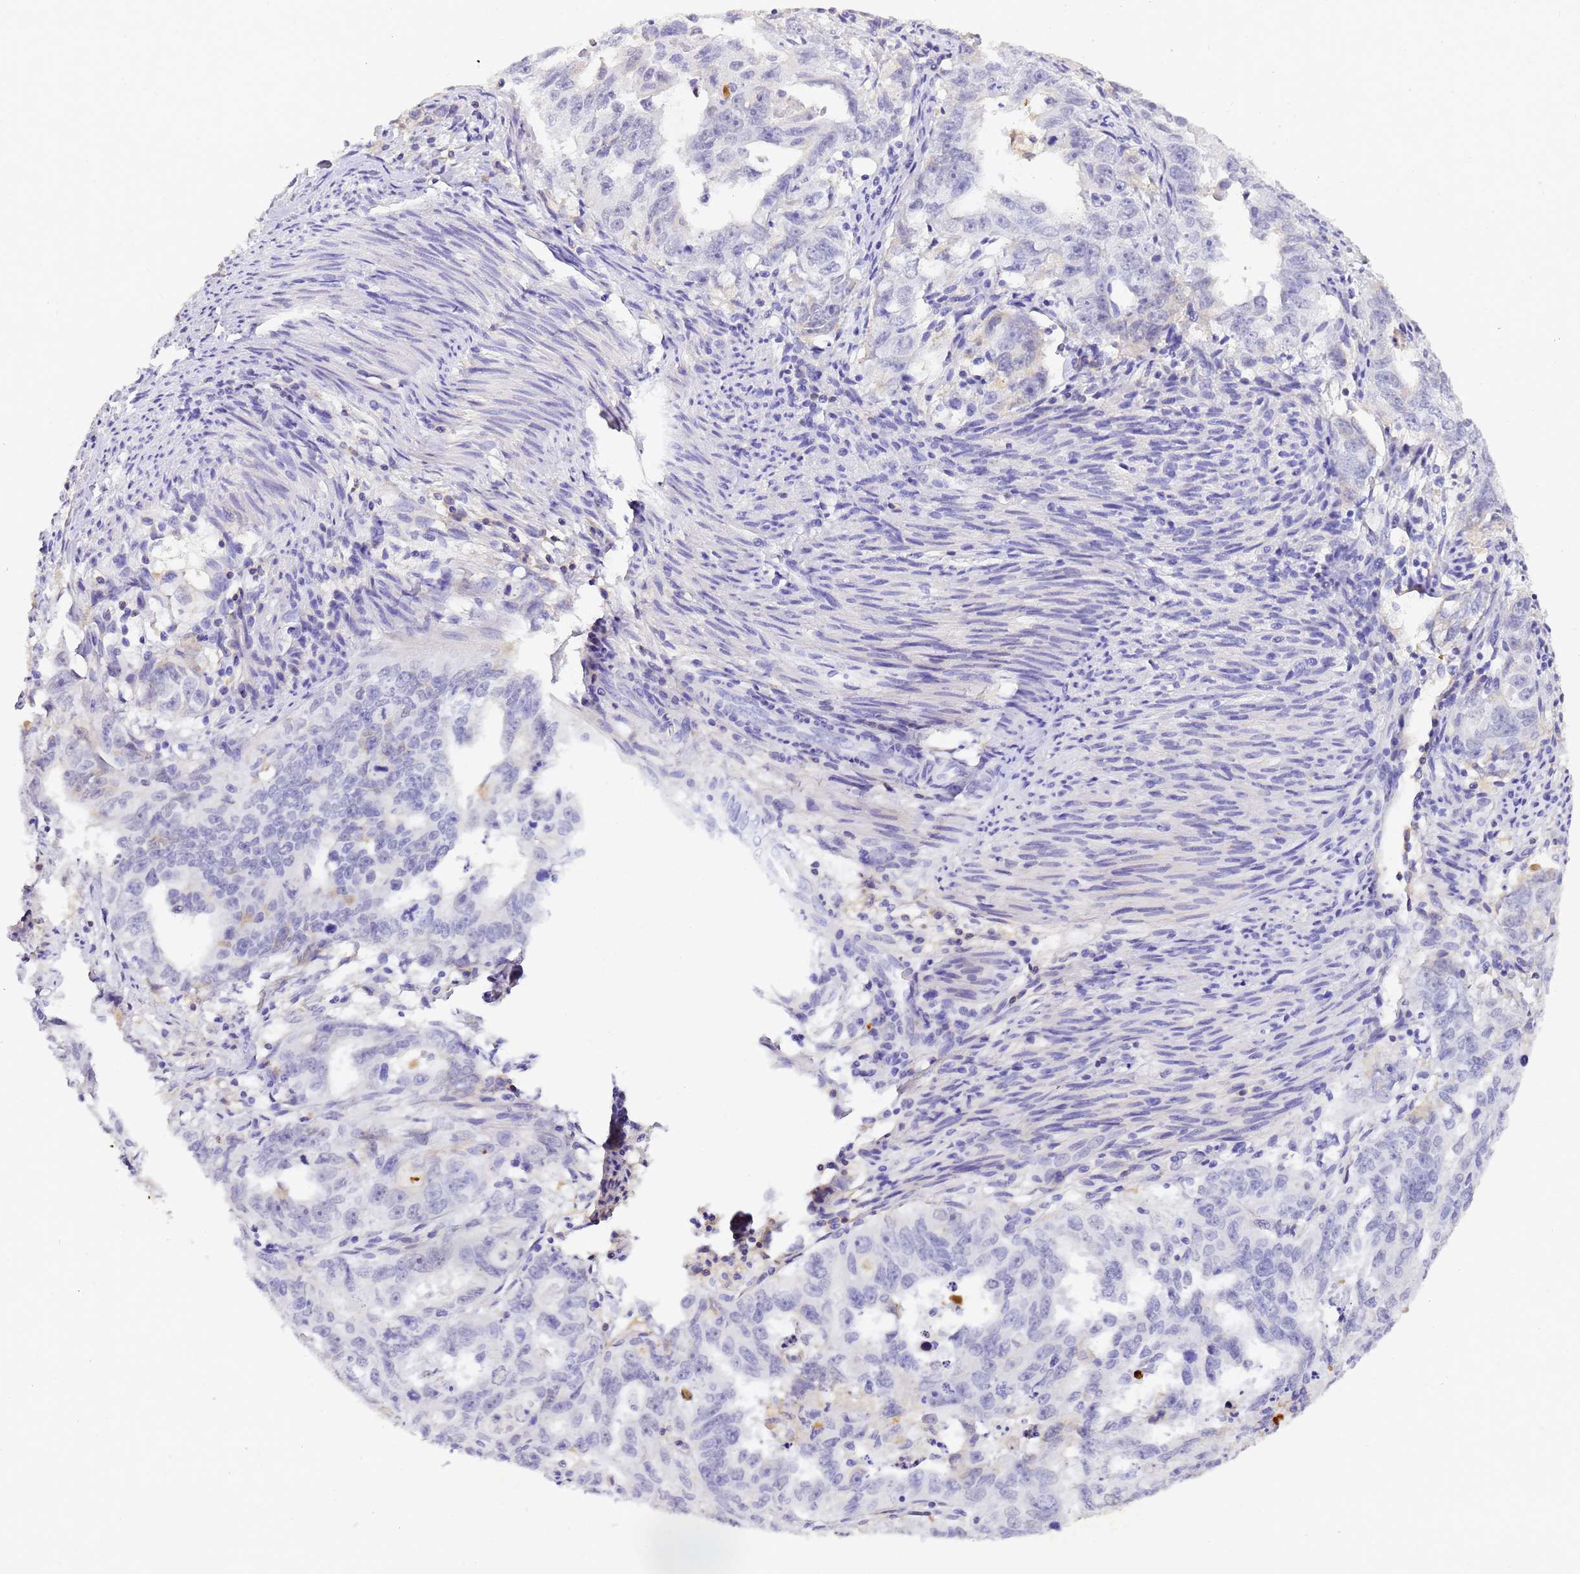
{"staining": {"intensity": "negative", "quantity": "none", "location": "none"}, "tissue": "endometrial cancer", "cell_type": "Tumor cells", "image_type": "cancer", "snomed": [{"axis": "morphology", "description": "Adenocarcinoma, NOS"}, {"axis": "topography", "description": "Endometrium"}], "caption": "The histopathology image shows no staining of tumor cells in endometrial adenocarcinoma.", "gene": "CFHR2", "patient": {"sex": "female", "age": 65}}